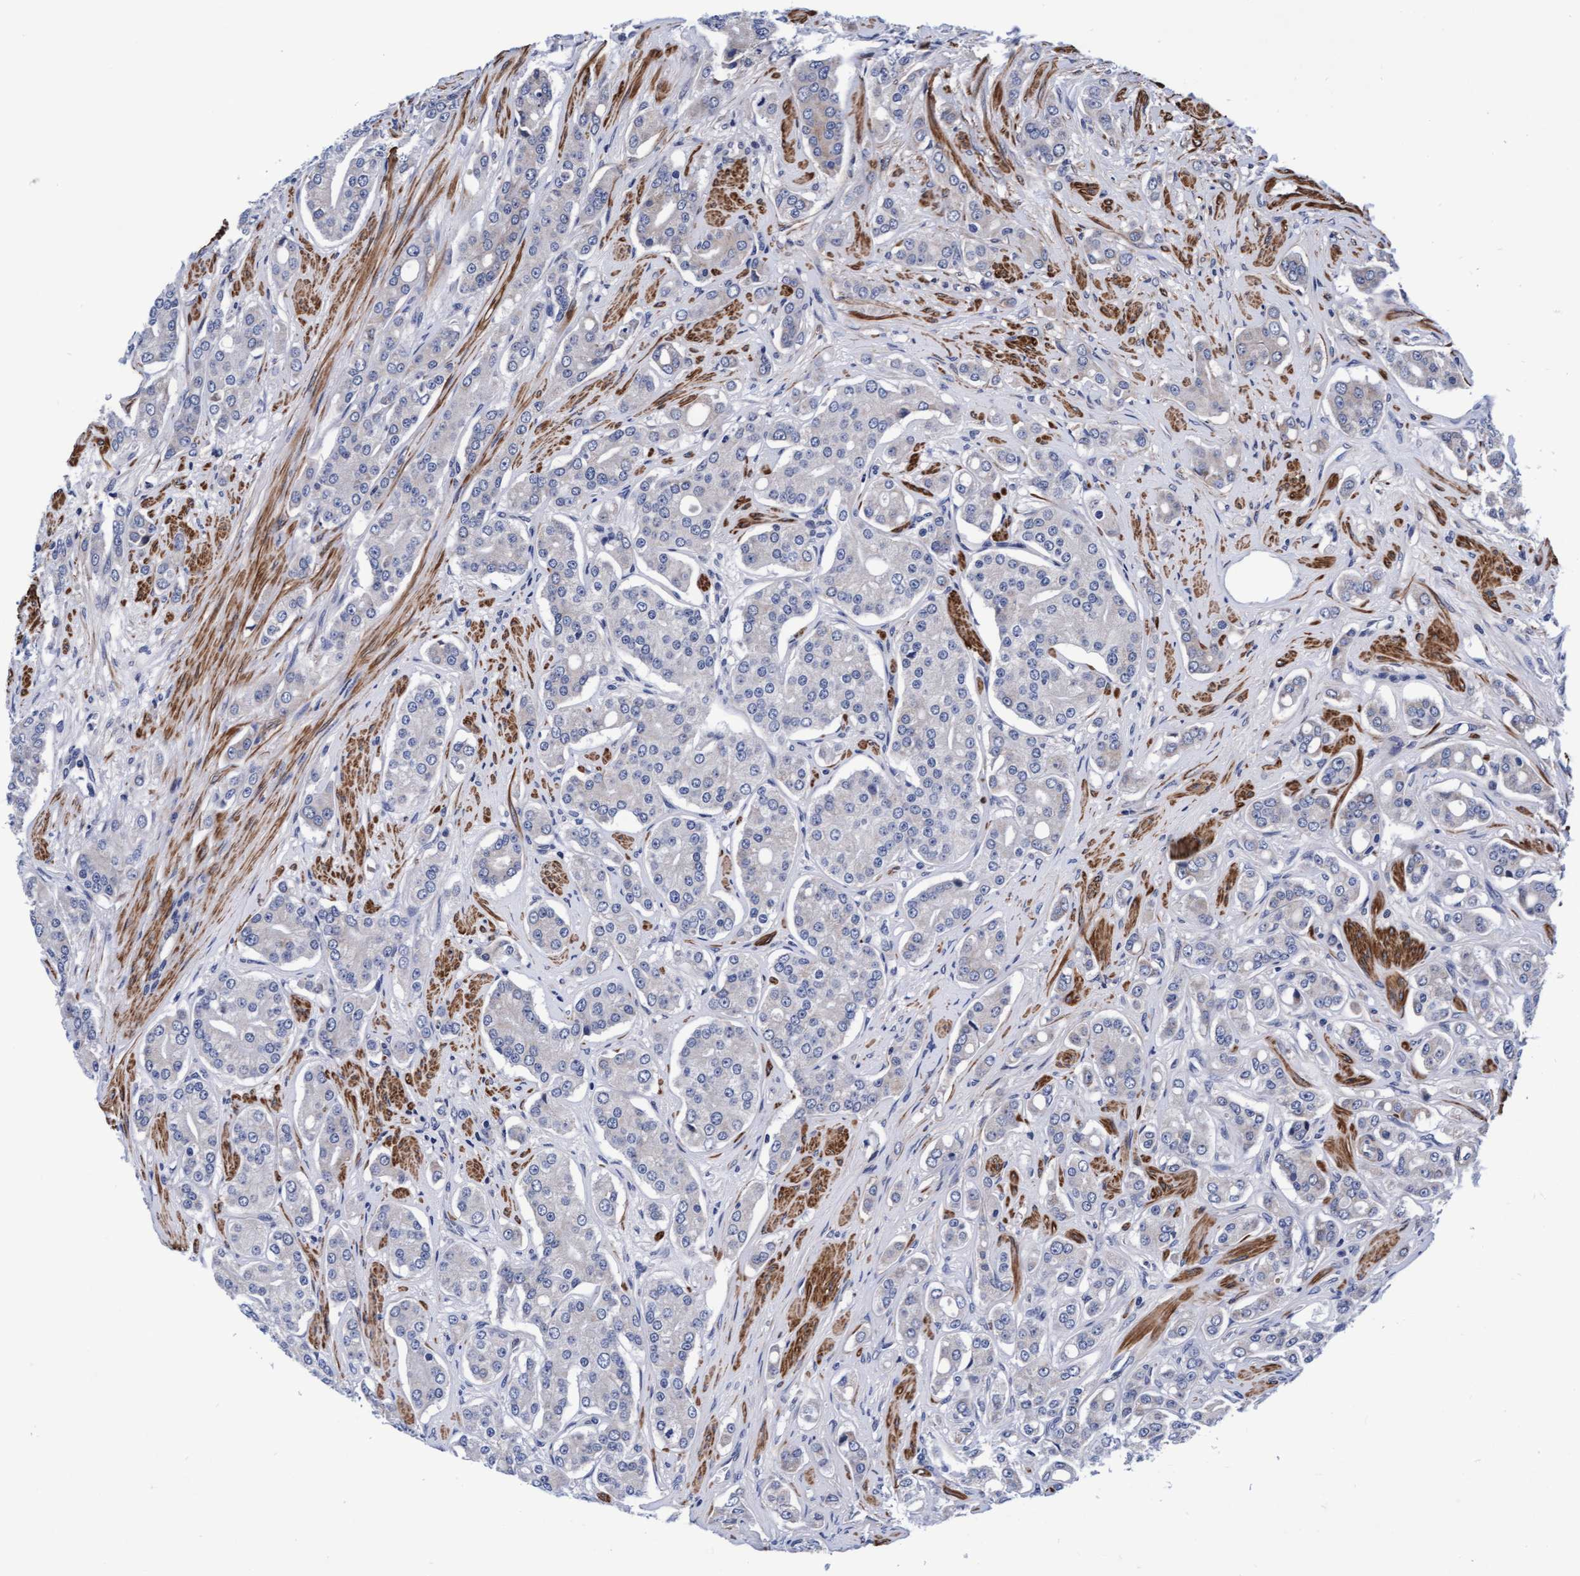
{"staining": {"intensity": "negative", "quantity": "none", "location": "none"}, "tissue": "prostate cancer", "cell_type": "Tumor cells", "image_type": "cancer", "snomed": [{"axis": "morphology", "description": "Adenocarcinoma, High grade"}, {"axis": "topography", "description": "Prostate"}], "caption": "Immunohistochemistry (IHC) histopathology image of neoplastic tissue: prostate adenocarcinoma (high-grade) stained with DAB demonstrates no significant protein staining in tumor cells.", "gene": "EFCAB13", "patient": {"sex": "male", "age": 71}}